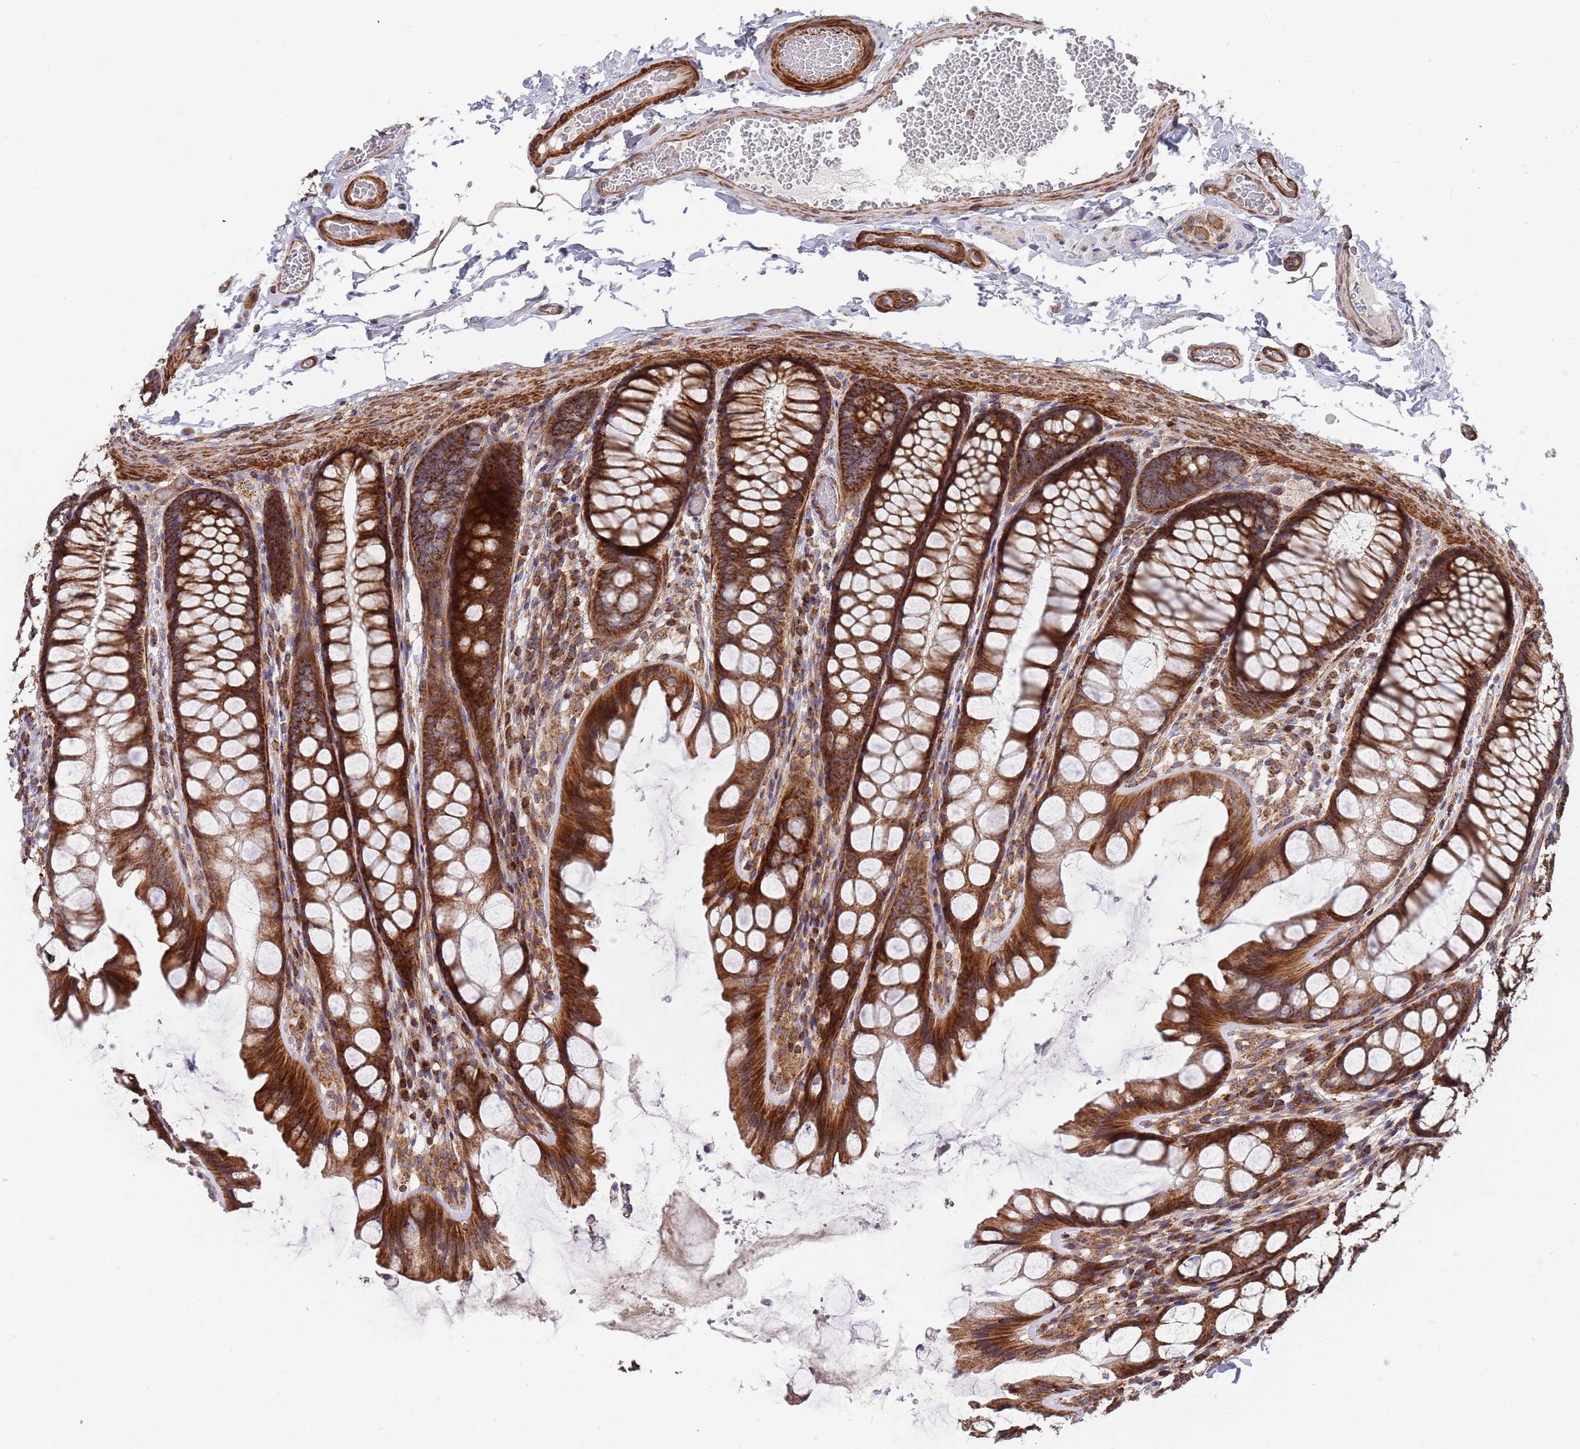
{"staining": {"intensity": "strong", "quantity": ">75%", "location": "cytoplasmic/membranous"}, "tissue": "colon", "cell_type": "Endothelial cells", "image_type": "normal", "snomed": [{"axis": "morphology", "description": "Normal tissue, NOS"}, {"axis": "topography", "description": "Colon"}], "caption": "Protein analysis of normal colon exhibits strong cytoplasmic/membranous expression in approximately >75% of endothelial cells. (DAB IHC, brown staining for protein, blue staining for nuclei).", "gene": "WDFY3", "patient": {"sex": "male", "age": 47}}